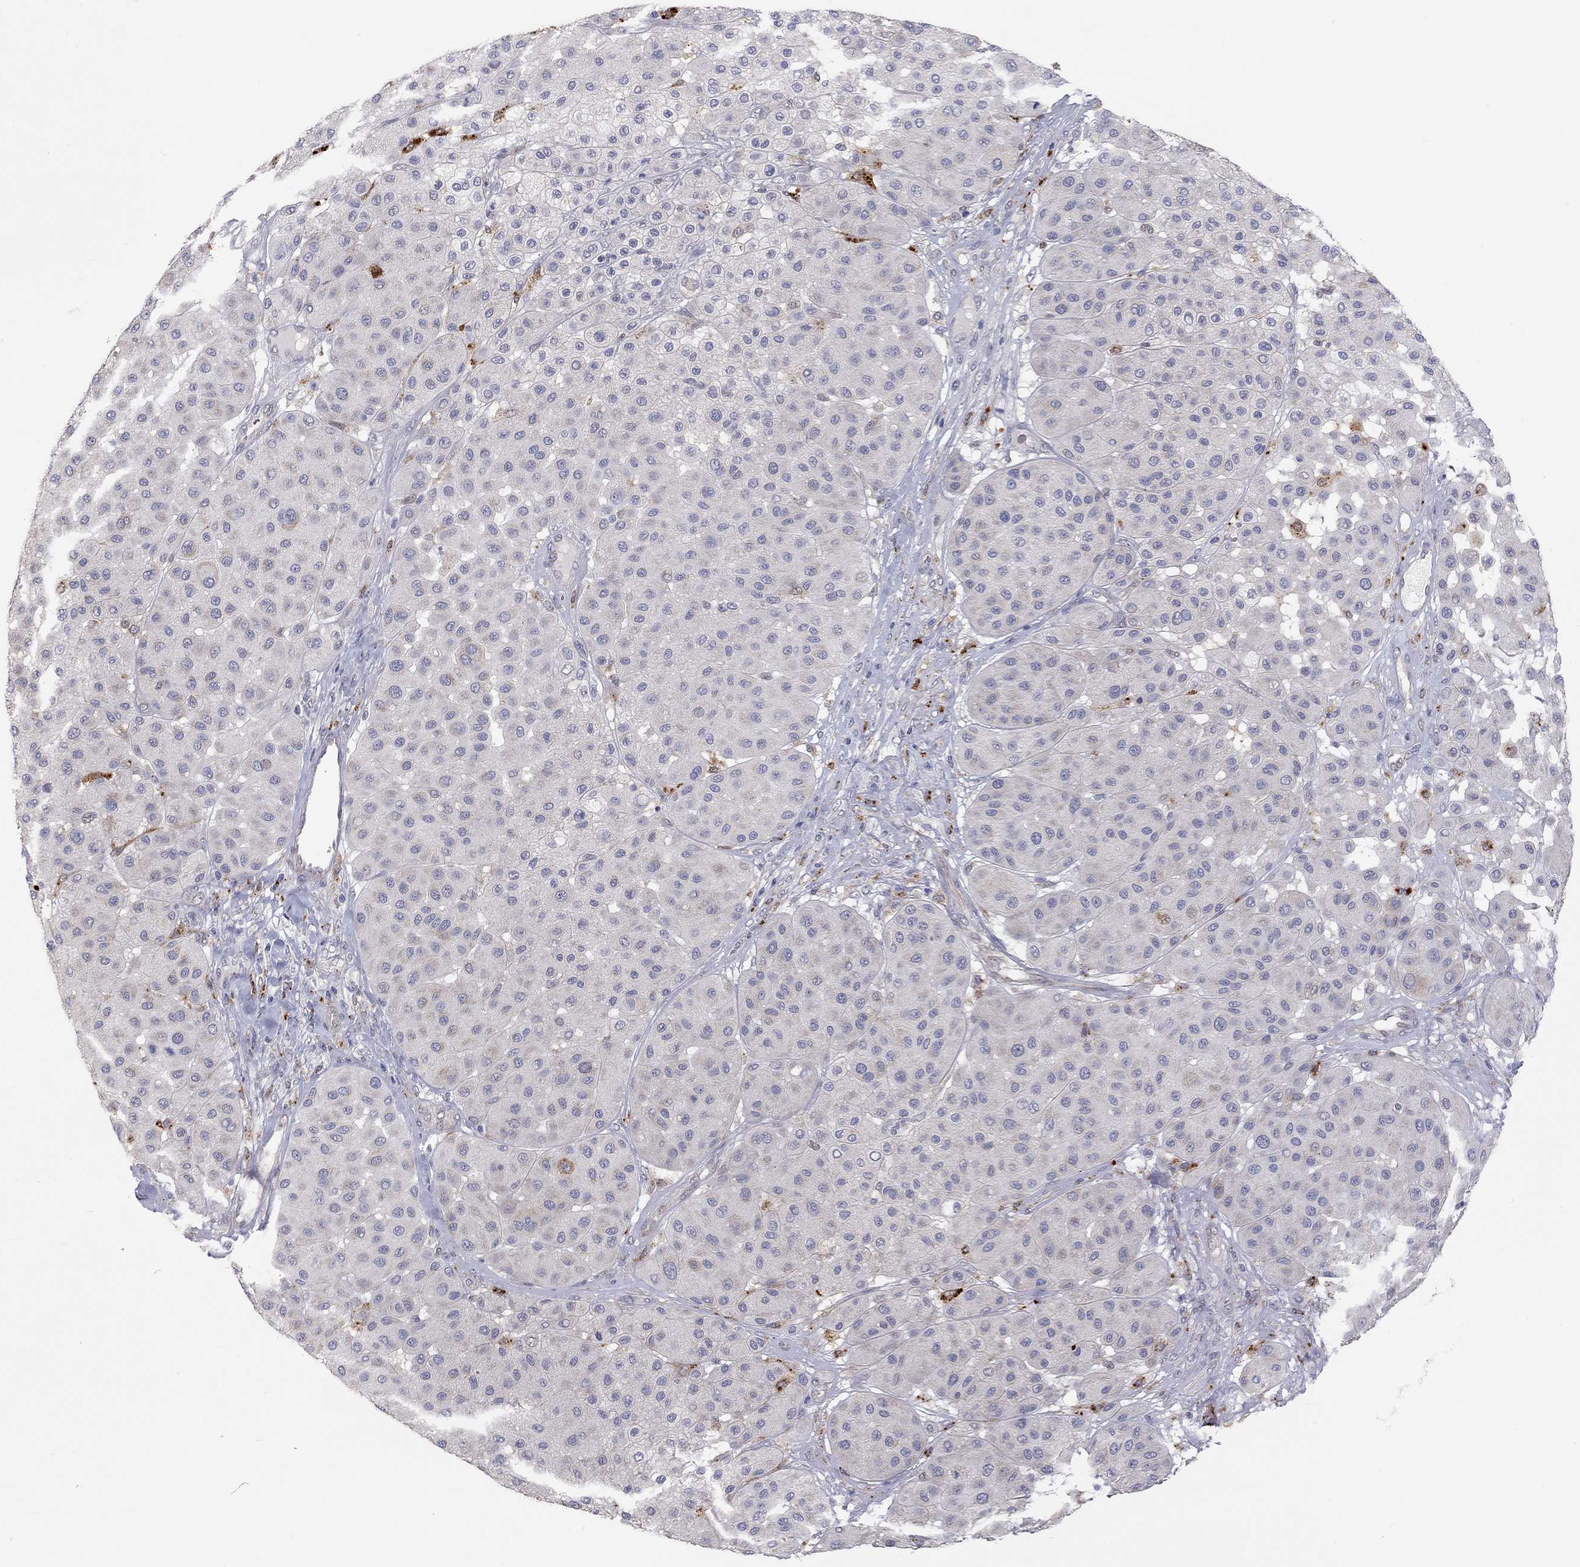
{"staining": {"intensity": "negative", "quantity": "none", "location": "none"}, "tissue": "melanoma", "cell_type": "Tumor cells", "image_type": "cancer", "snomed": [{"axis": "morphology", "description": "Malignant melanoma, Metastatic site"}, {"axis": "topography", "description": "Smooth muscle"}], "caption": "Tumor cells show no significant staining in malignant melanoma (metastatic site).", "gene": "PAPSS2", "patient": {"sex": "male", "age": 41}}